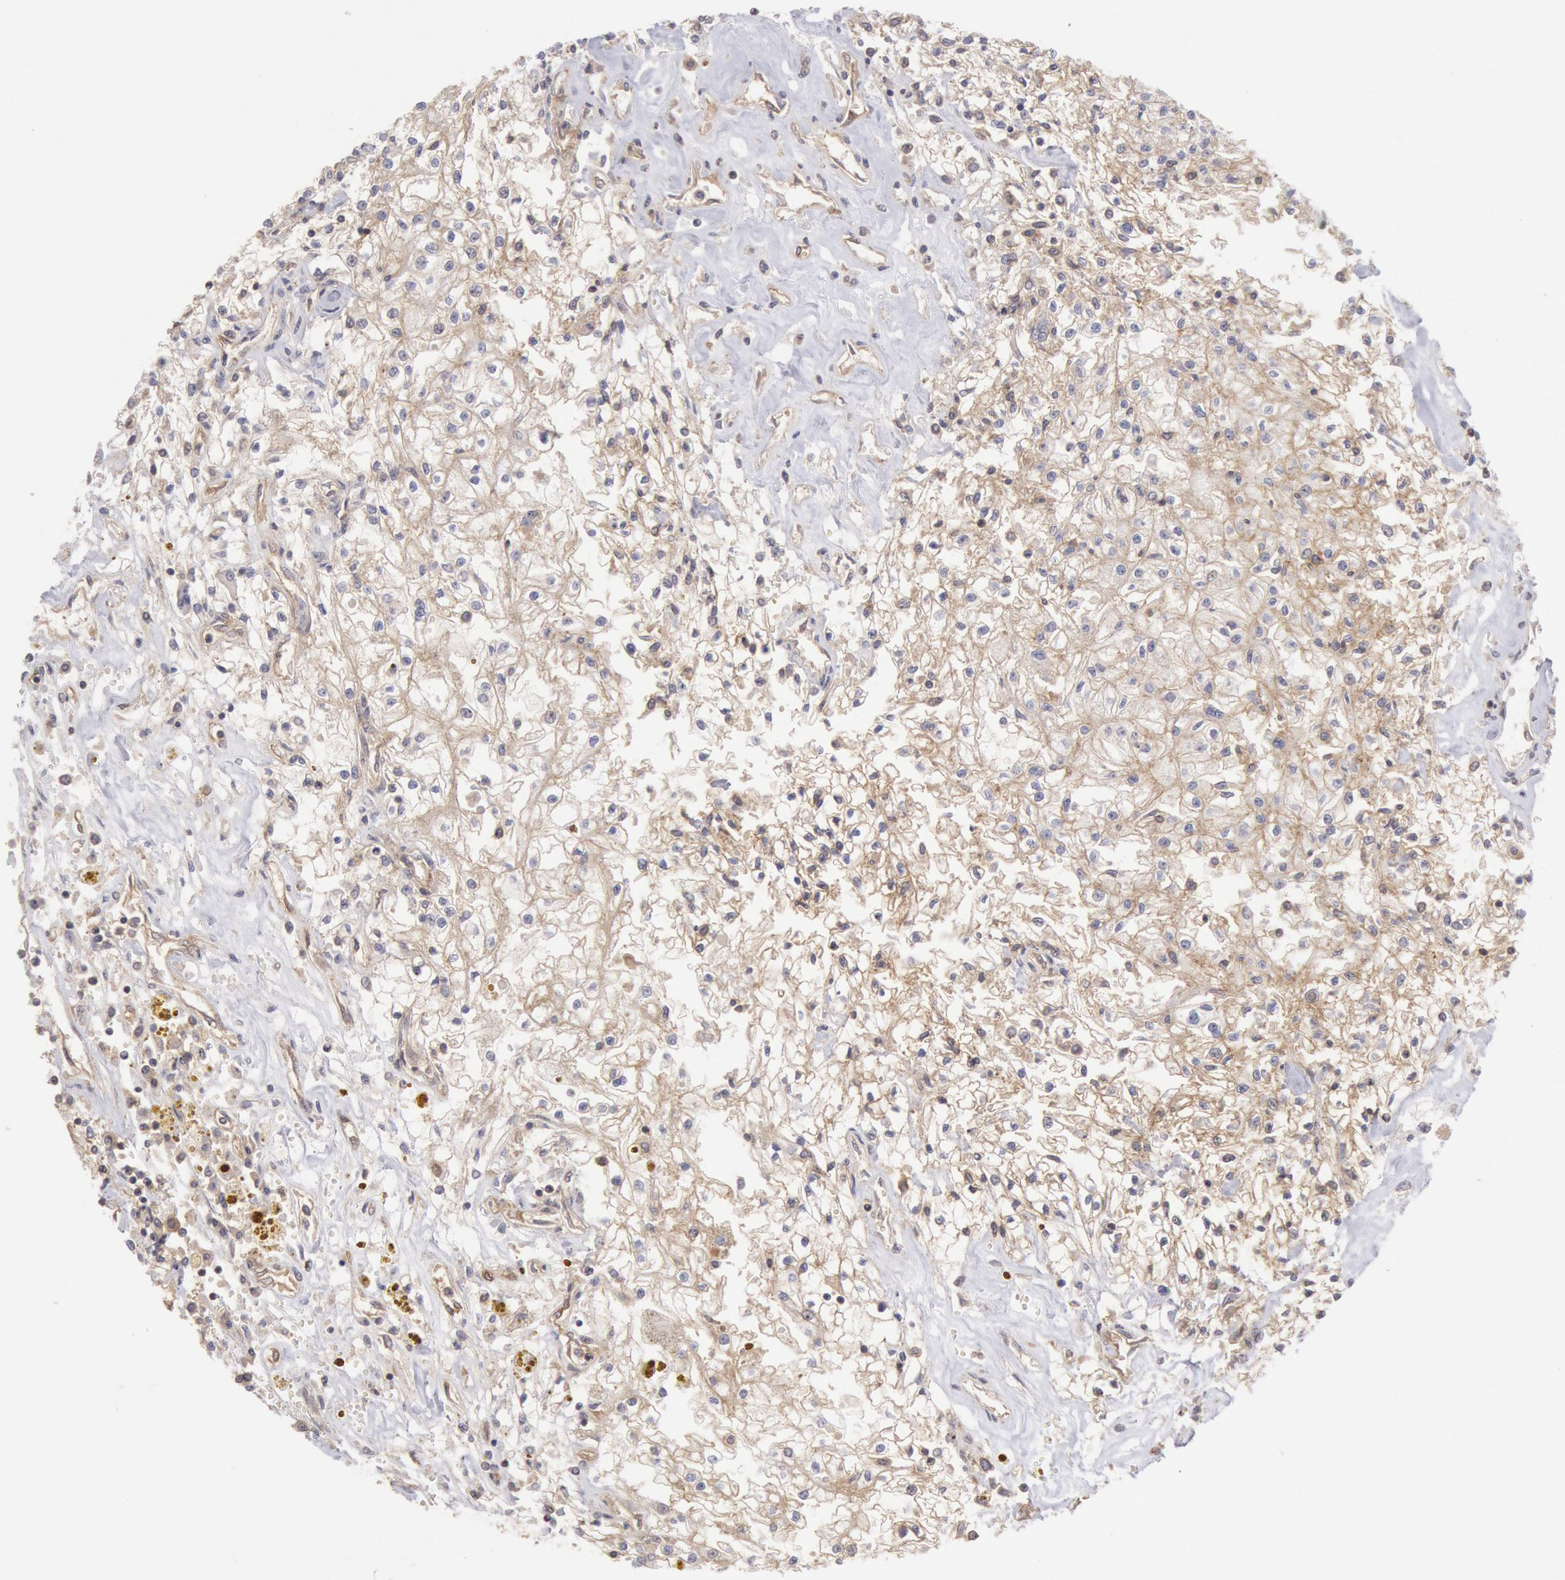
{"staining": {"intensity": "moderate", "quantity": "25%-75%", "location": "cytoplasmic/membranous"}, "tissue": "renal cancer", "cell_type": "Tumor cells", "image_type": "cancer", "snomed": [{"axis": "morphology", "description": "Adenocarcinoma, NOS"}, {"axis": "topography", "description": "Kidney"}], "caption": "About 25%-75% of tumor cells in renal cancer (adenocarcinoma) demonstrate moderate cytoplasmic/membranous protein staining as visualized by brown immunohistochemical staining.", "gene": "STX4", "patient": {"sex": "male", "age": 78}}